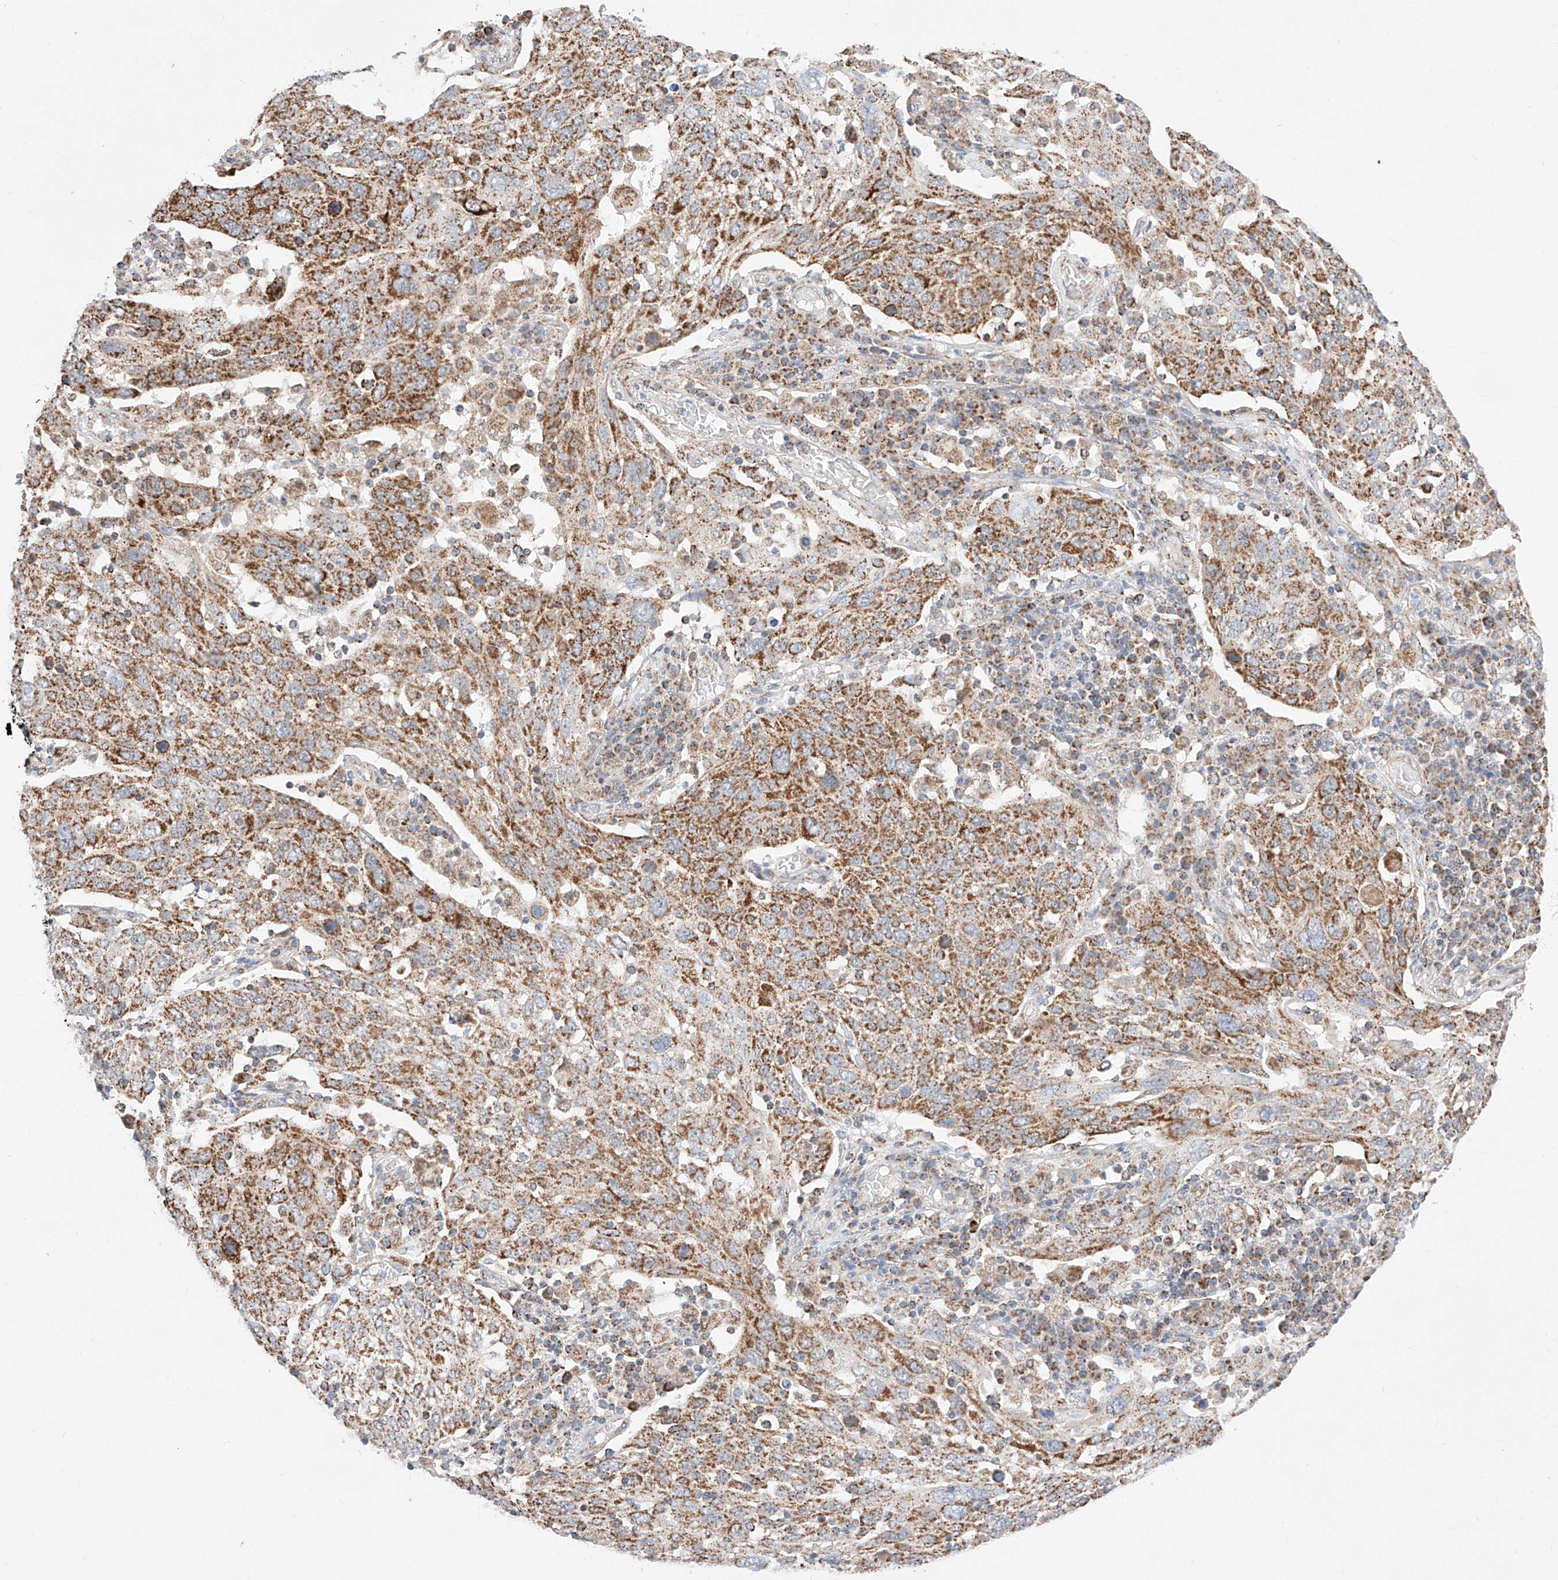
{"staining": {"intensity": "moderate", "quantity": ">75%", "location": "cytoplasmic/membranous"}, "tissue": "lung cancer", "cell_type": "Tumor cells", "image_type": "cancer", "snomed": [{"axis": "morphology", "description": "Squamous cell carcinoma, NOS"}, {"axis": "topography", "description": "Lung"}], "caption": "A high-resolution image shows immunohistochemistry staining of lung cancer (squamous cell carcinoma), which reveals moderate cytoplasmic/membranous positivity in about >75% of tumor cells.", "gene": "KTI12", "patient": {"sex": "male", "age": 65}}